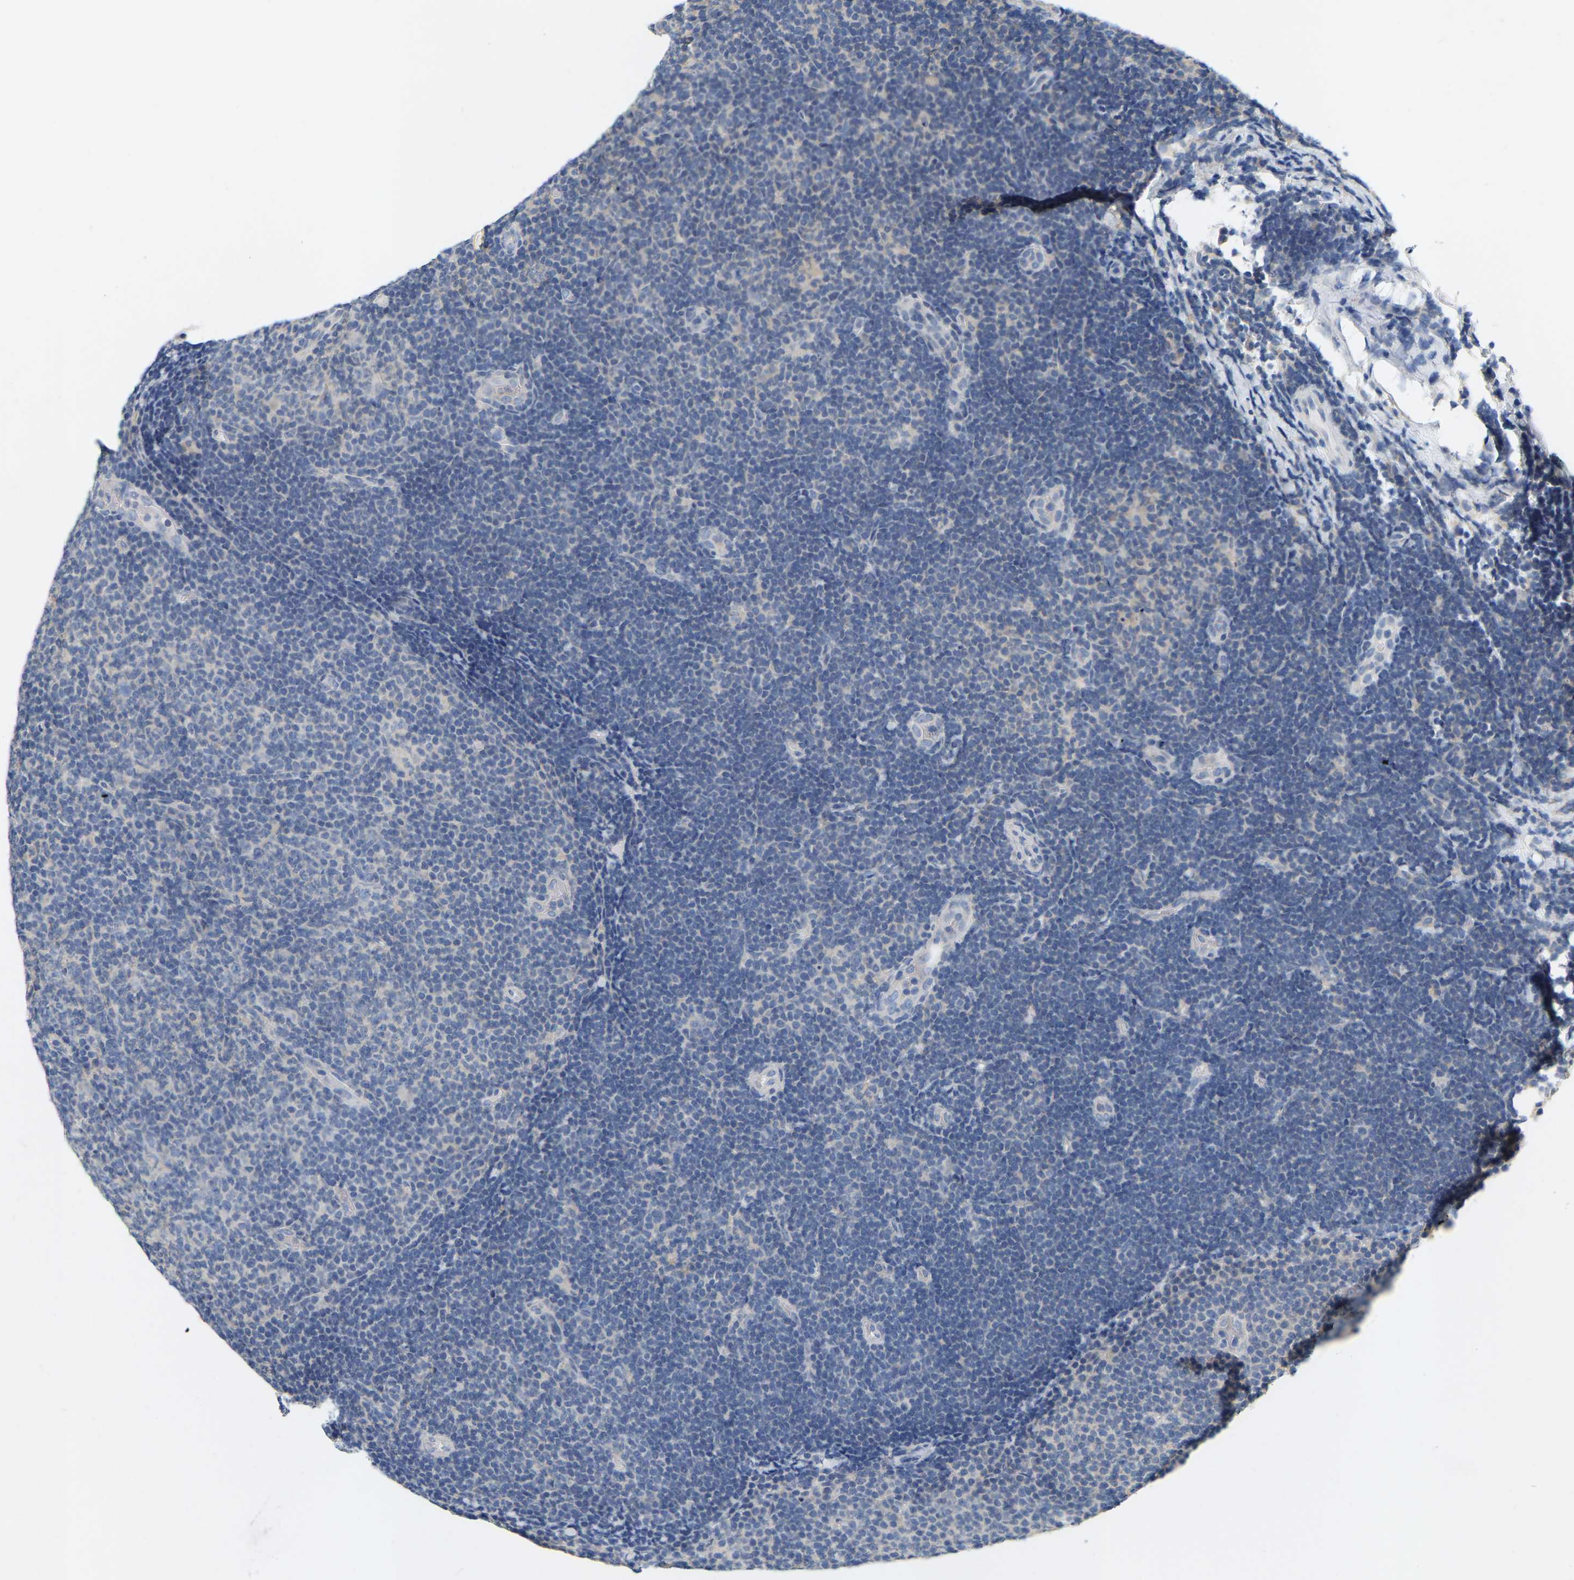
{"staining": {"intensity": "negative", "quantity": "none", "location": "none"}, "tissue": "lymphoma", "cell_type": "Tumor cells", "image_type": "cancer", "snomed": [{"axis": "morphology", "description": "Malignant lymphoma, non-Hodgkin's type, Low grade"}, {"axis": "topography", "description": "Lymph node"}], "caption": "Human lymphoma stained for a protein using IHC exhibits no positivity in tumor cells.", "gene": "WIPI2", "patient": {"sex": "male", "age": 83}}